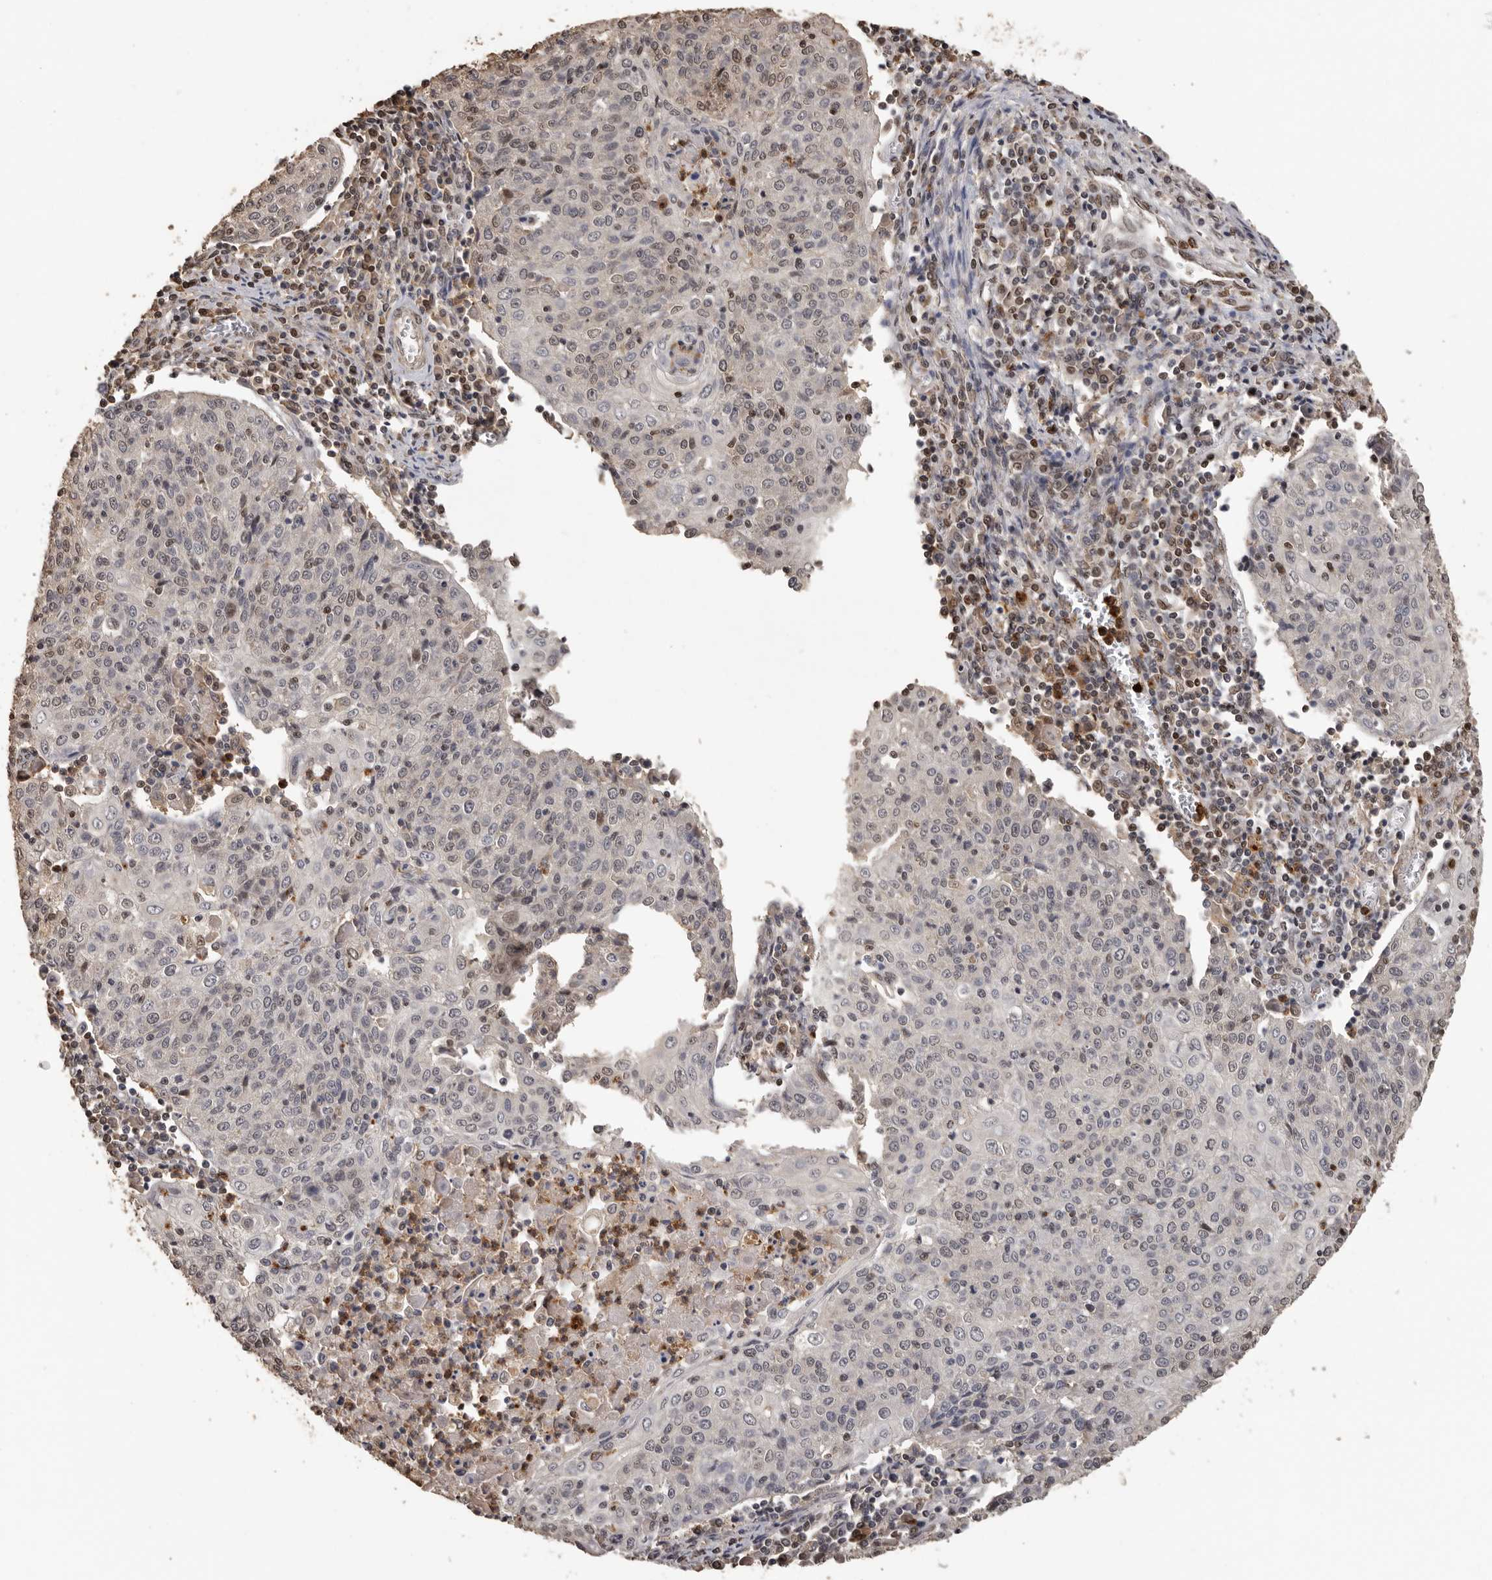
{"staining": {"intensity": "weak", "quantity": "<25%", "location": "nuclear"}, "tissue": "cervical cancer", "cell_type": "Tumor cells", "image_type": "cancer", "snomed": [{"axis": "morphology", "description": "Squamous cell carcinoma, NOS"}, {"axis": "topography", "description": "Cervix"}], "caption": "An IHC histopathology image of squamous cell carcinoma (cervical) is shown. There is no staining in tumor cells of squamous cell carcinoma (cervical).", "gene": "KIF2B", "patient": {"sex": "female", "age": 48}}